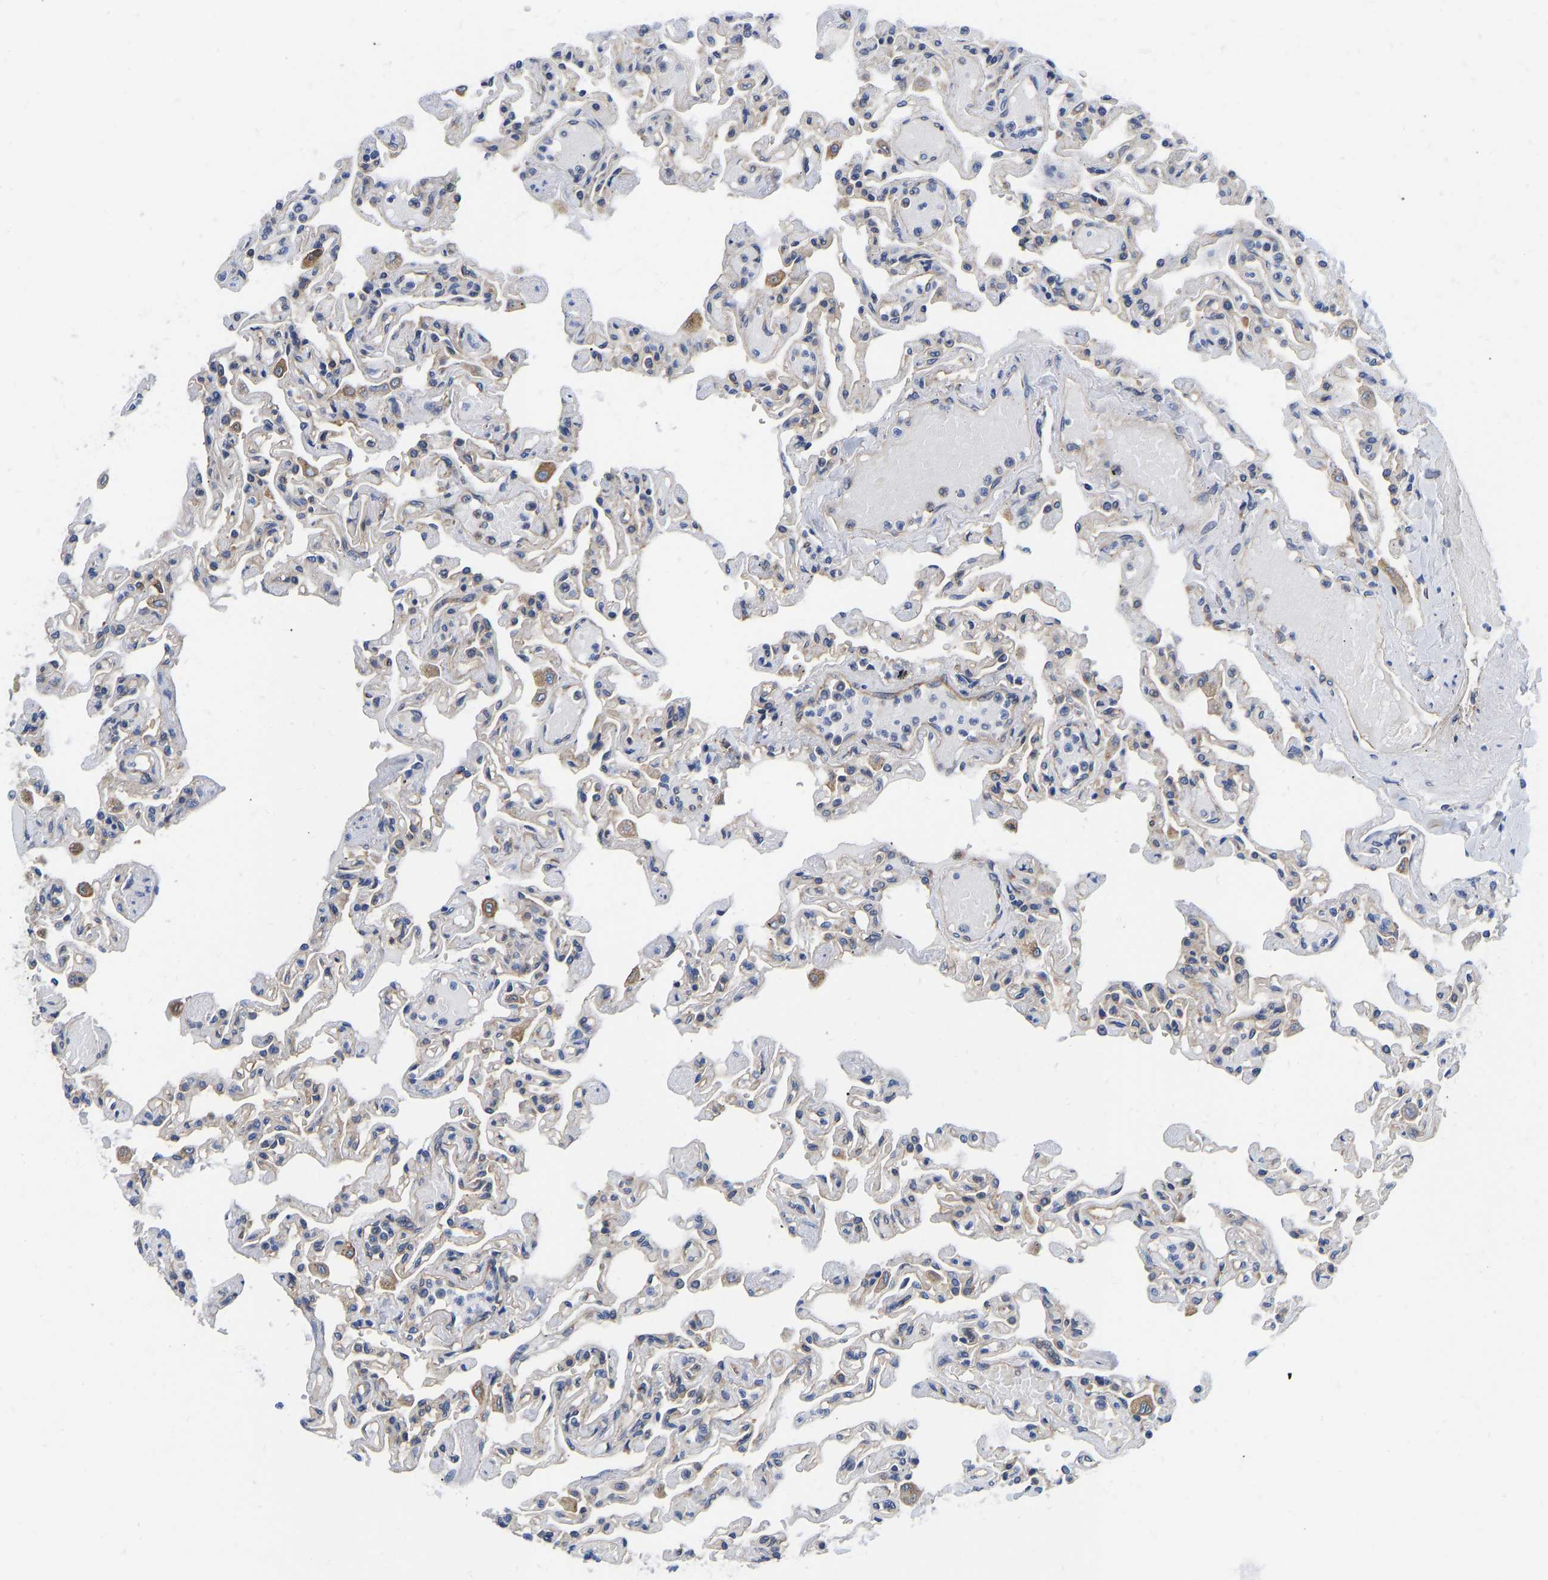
{"staining": {"intensity": "moderate", "quantity": "<25%", "location": "cytoplasmic/membranous"}, "tissue": "lung", "cell_type": "Alveolar cells", "image_type": "normal", "snomed": [{"axis": "morphology", "description": "Normal tissue, NOS"}, {"axis": "topography", "description": "Lung"}], "caption": "Immunohistochemical staining of unremarkable lung reveals low levels of moderate cytoplasmic/membranous positivity in approximately <25% of alveolar cells.", "gene": "FLNB", "patient": {"sex": "male", "age": 21}}